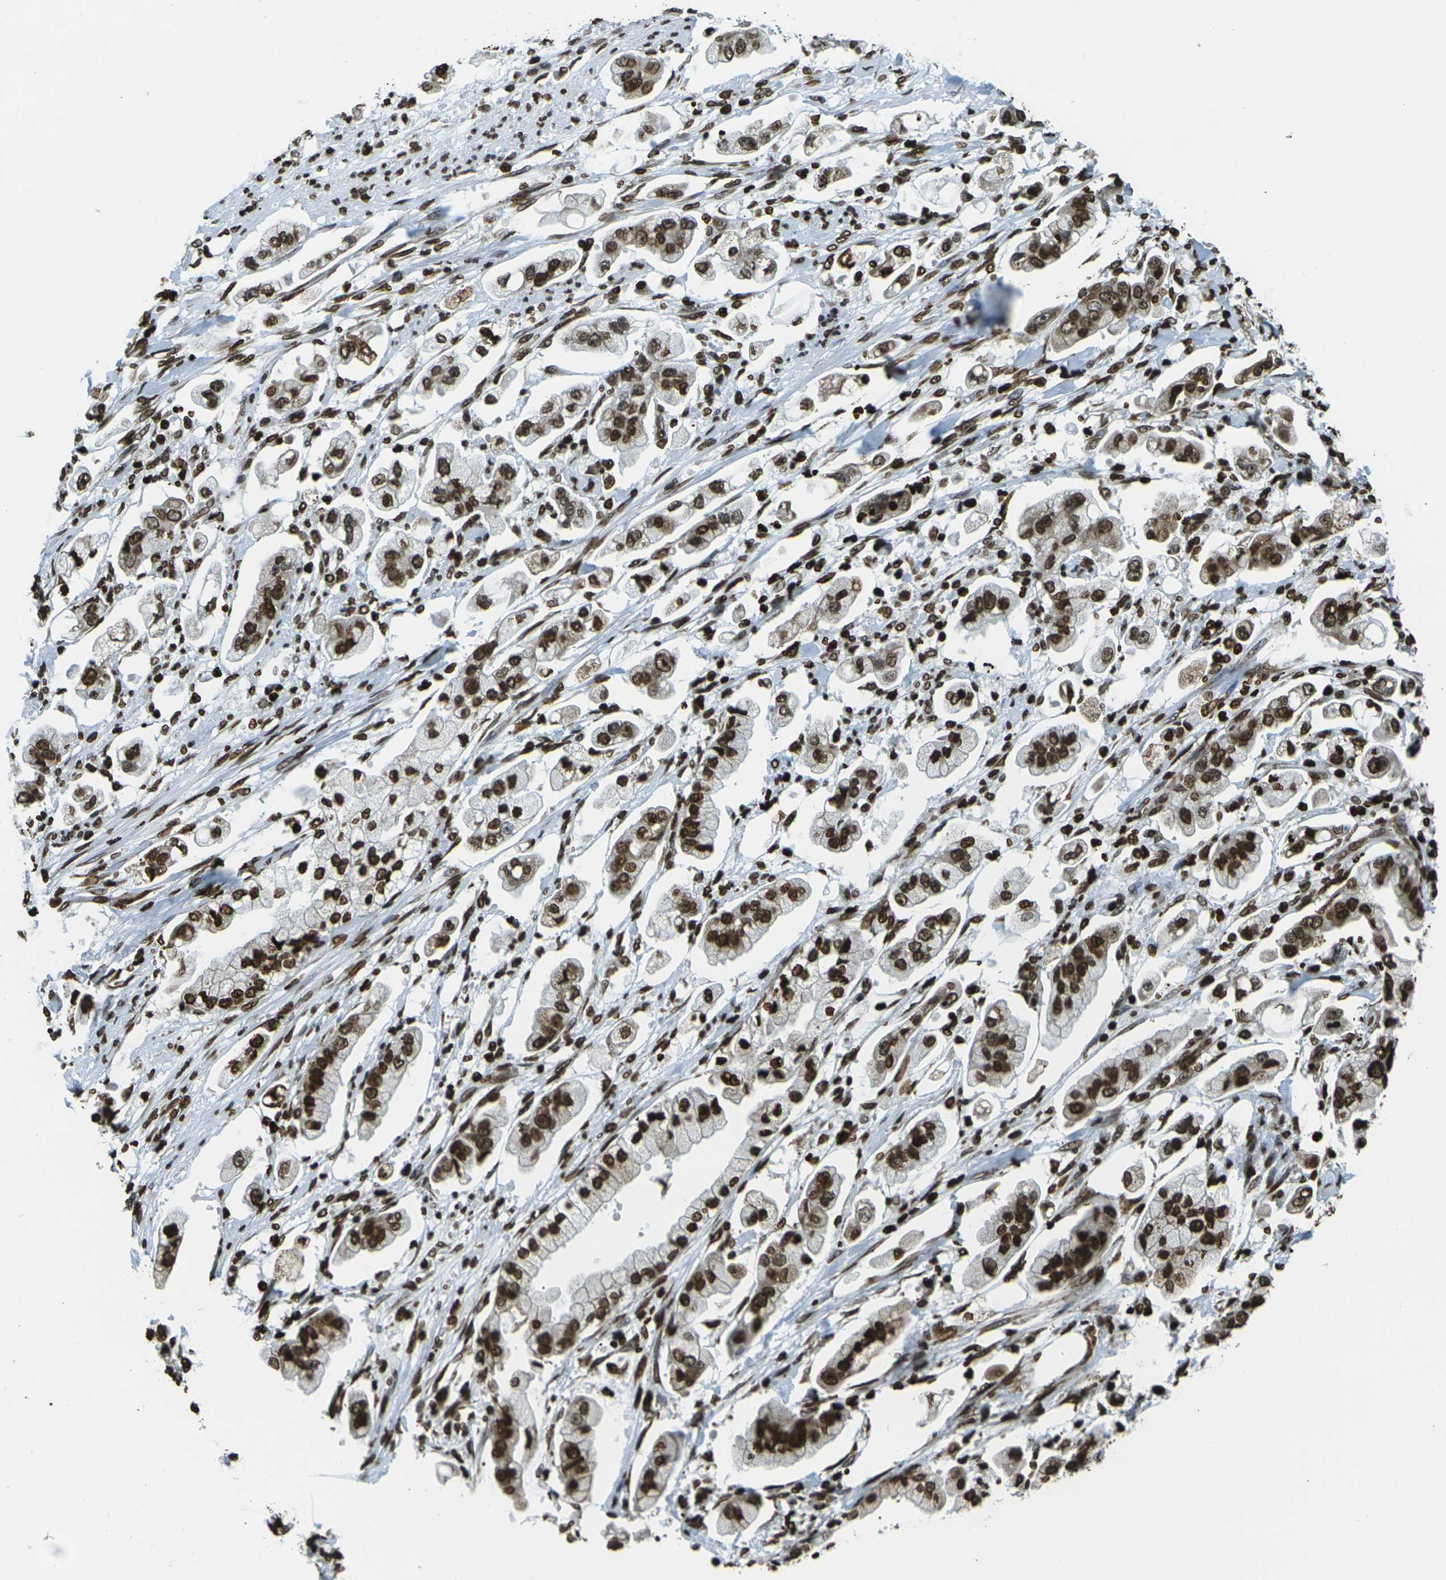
{"staining": {"intensity": "strong", "quantity": ">75%", "location": "nuclear"}, "tissue": "stomach cancer", "cell_type": "Tumor cells", "image_type": "cancer", "snomed": [{"axis": "morphology", "description": "Adenocarcinoma, NOS"}, {"axis": "topography", "description": "Stomach"}], "caption": "Stomach cancer (adenocarcinoma) was stained to show a protein in brown. There is high levels of strong nuclear positivity in approximately >75% of tumor cells. (brown staining indicates protein expression, while blue staining denotes nuclei).", "gene": "H1-2", "patient": {"sex": "male", "age": 62}}